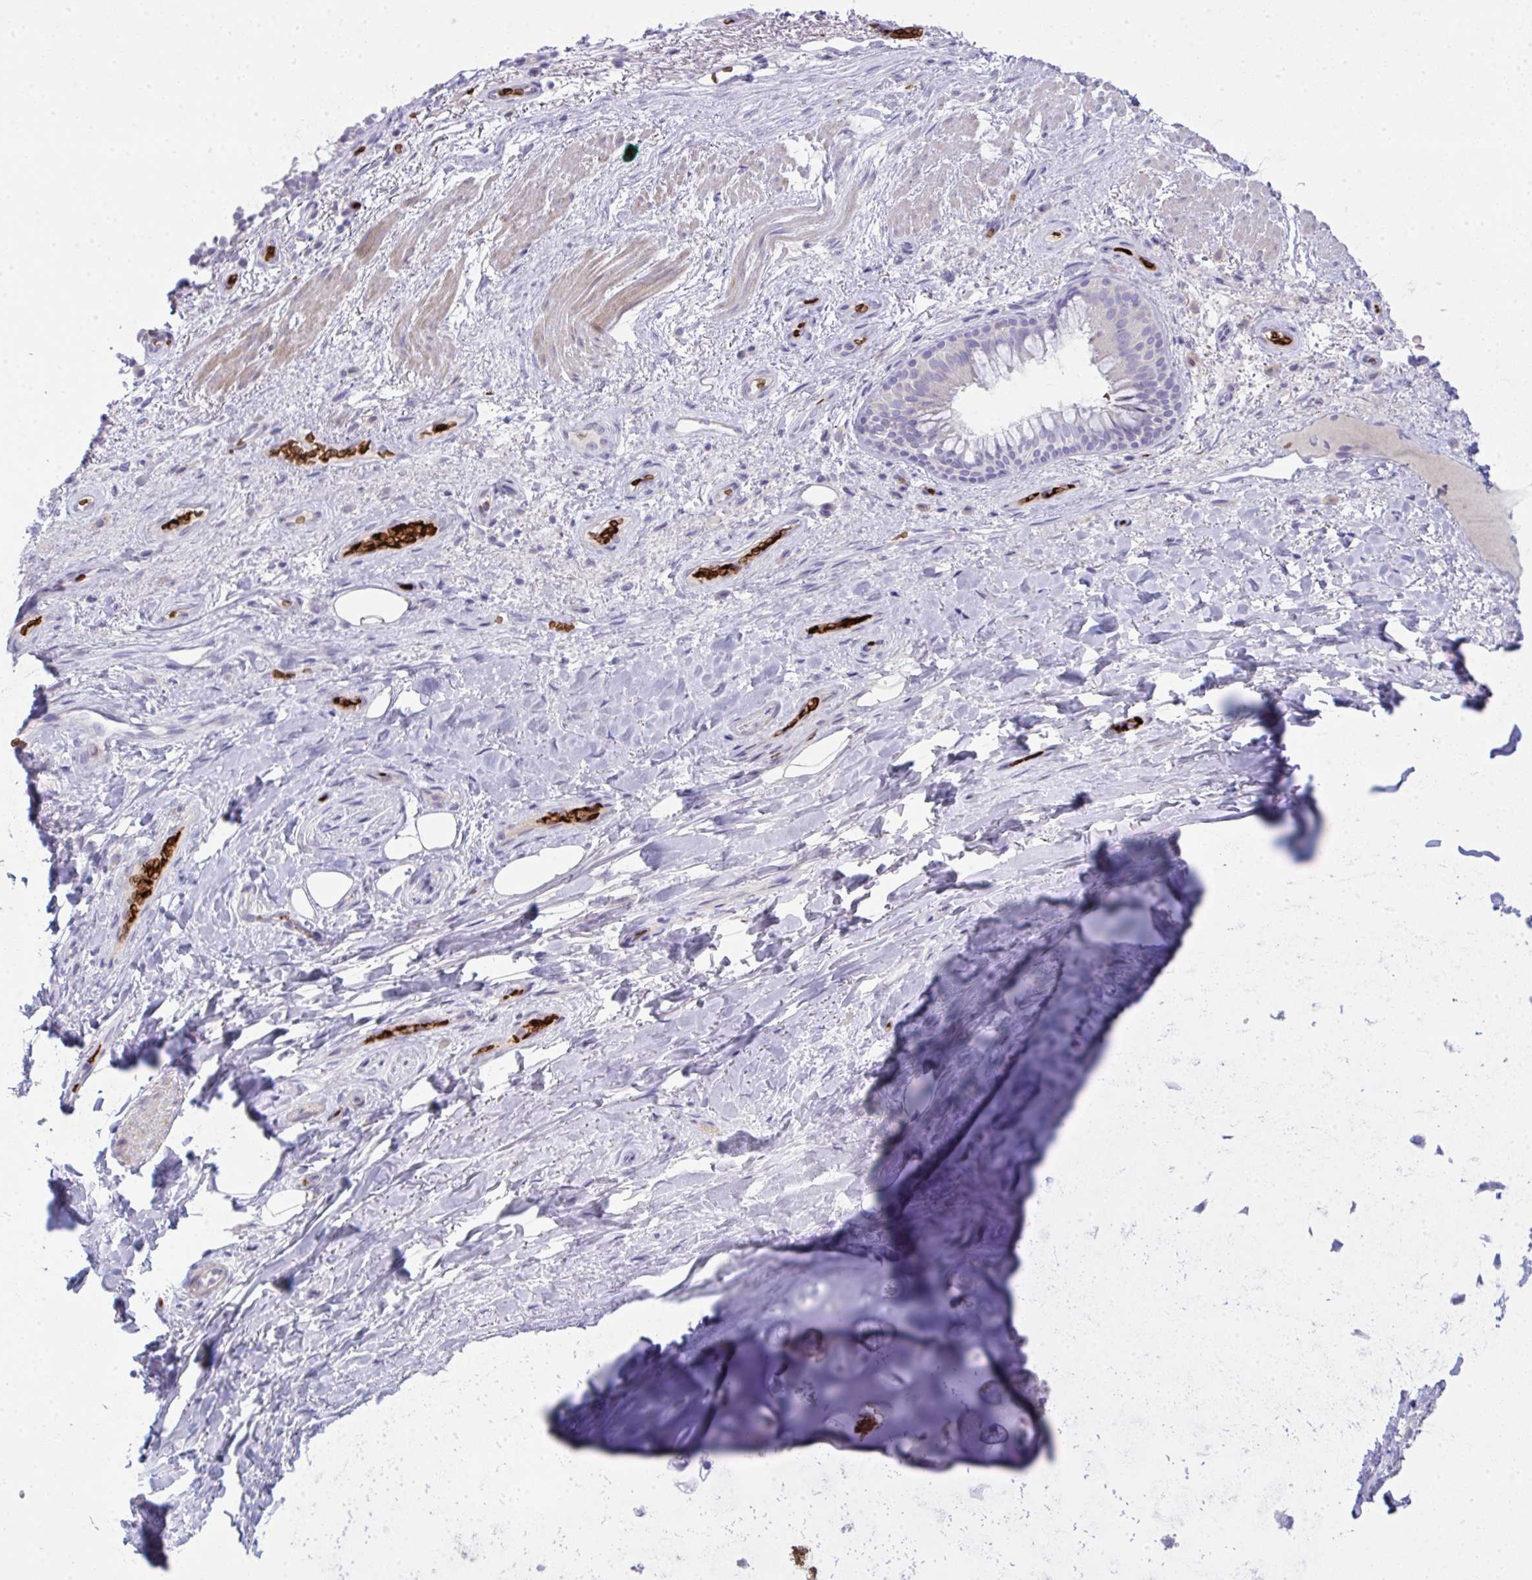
{"staining": {"intensity": "moderate", "quantity": "<25%", "location": "cytoplasmic/membranous"}, "tissue": "soft tissue", "cell_type": "Chondrocytes", "image_type": "normal", "snomed": [{"axis": "morphology", "description": "Normal tissue, NOS"}, {"axis": "topography", "description": "Cartilage tissue"}, {"axis": "topography", "description": "Bronchus"}], "caption": "An IHC micrograph of benign tissue is shown. Protein staining in brown shows moderate cytoplasmic/membranous positivity in soft tissue within chondrocytes.", "gene": "SPTB", "patient": {"sex": "male", "age": 64}}